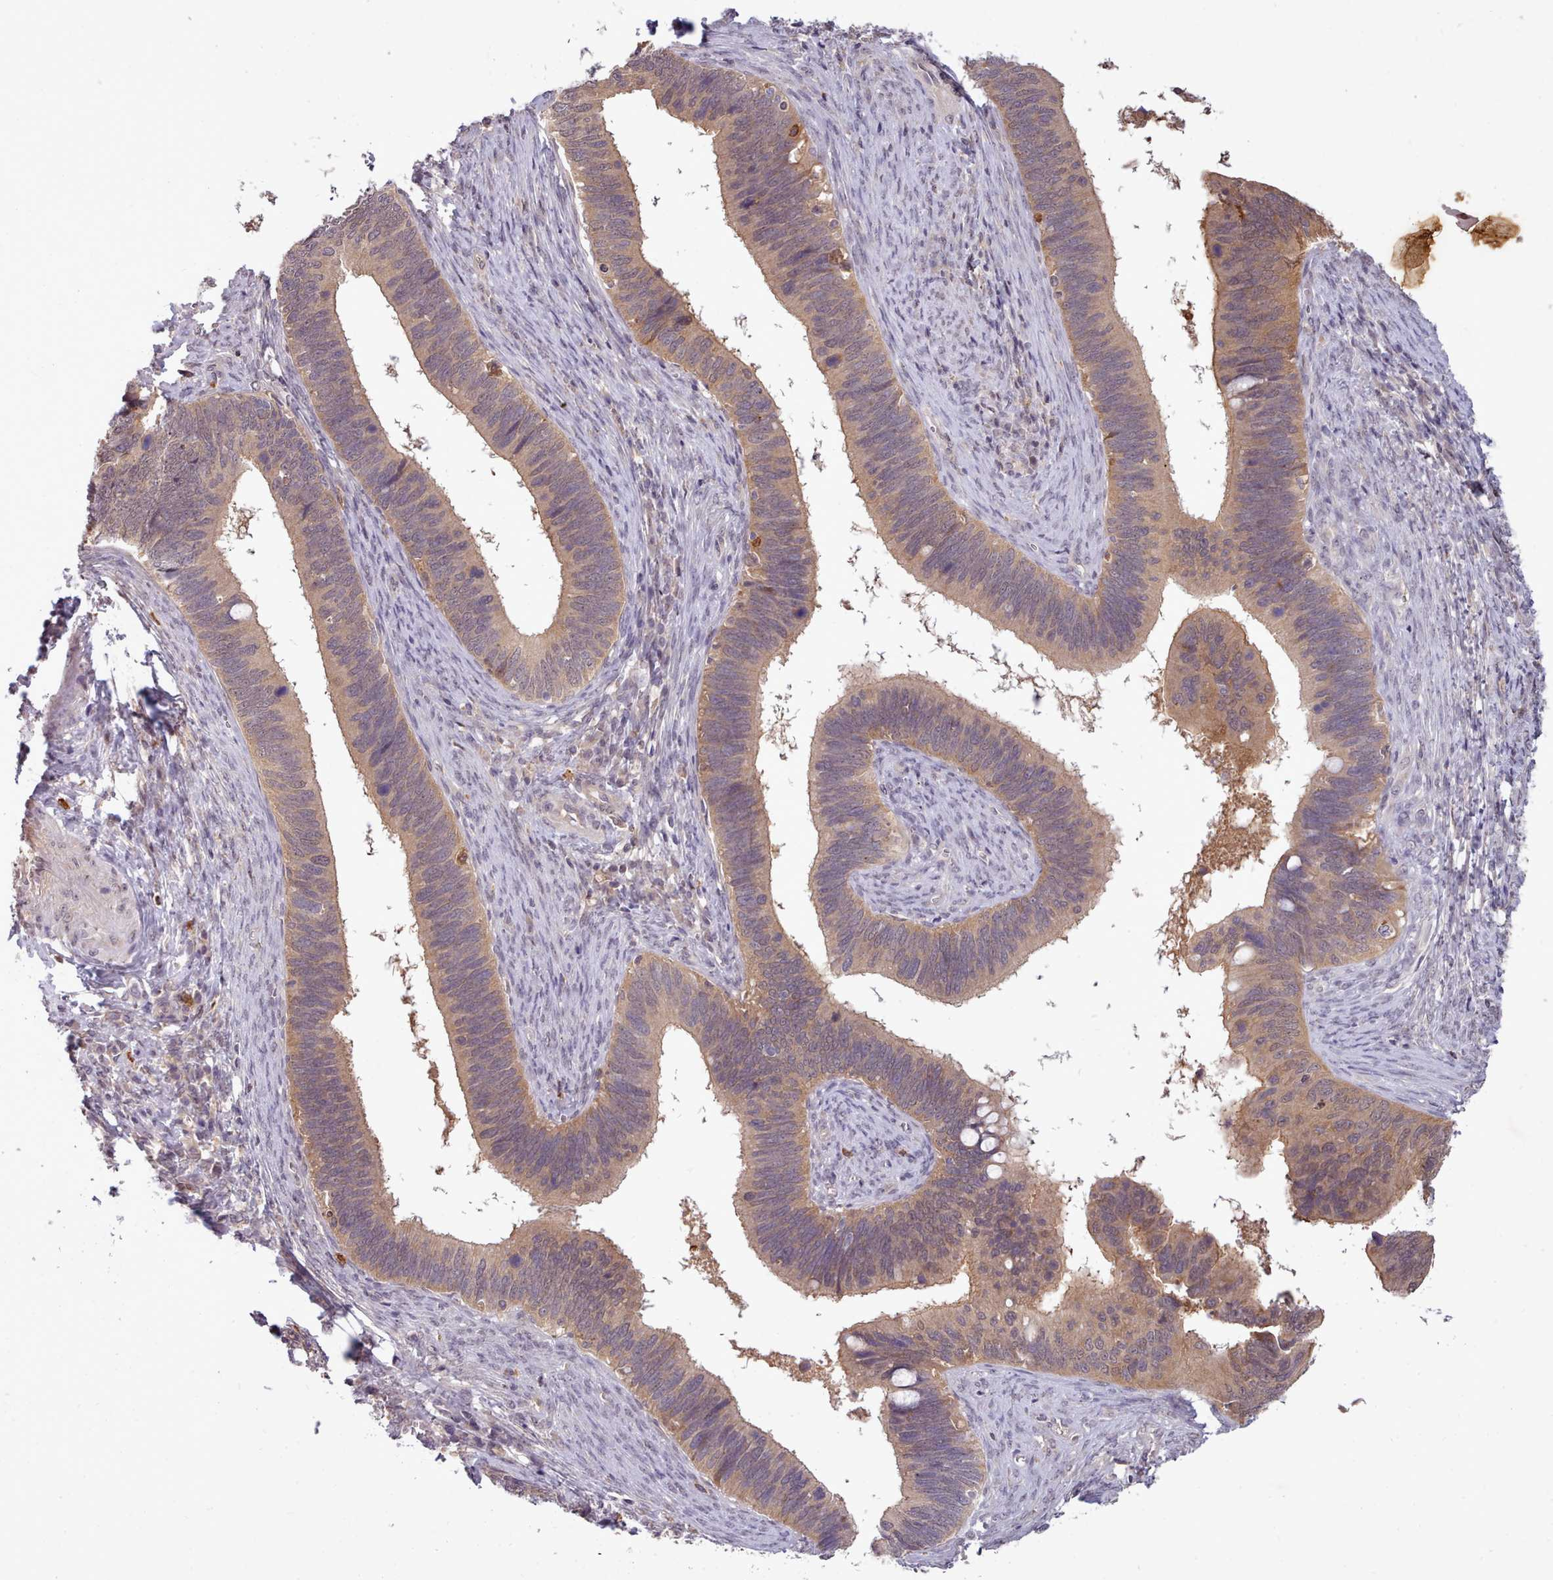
{"staining": {"intensity": "moderate", "quantity": ">75%", "location": "cytoplasmic/membranous"}, "tissue": "cervical cancer", "cell_type": "Tumor cells", "image_type": "cancer", "snomed": [{"axis": "morphology", "description": "Adenocarcinoma, NOS"}, {"axis": "topography", "description": "Cervix"}], "caption": "Immunohistochemistry (IHC) staining of cervical cancer, which exhibits medium levels of moderate cytoplasmic/membranous positivity in about >75% of tumor cells indicating moderate cytoplasmic/membranous protein positivity. The staining was performed using DAB (brown) for protein detection and nuclei were counterstained in hematoxylin (blue).", "gene": "ARL17A", "patient": {"sex": "female", "age": 42}}